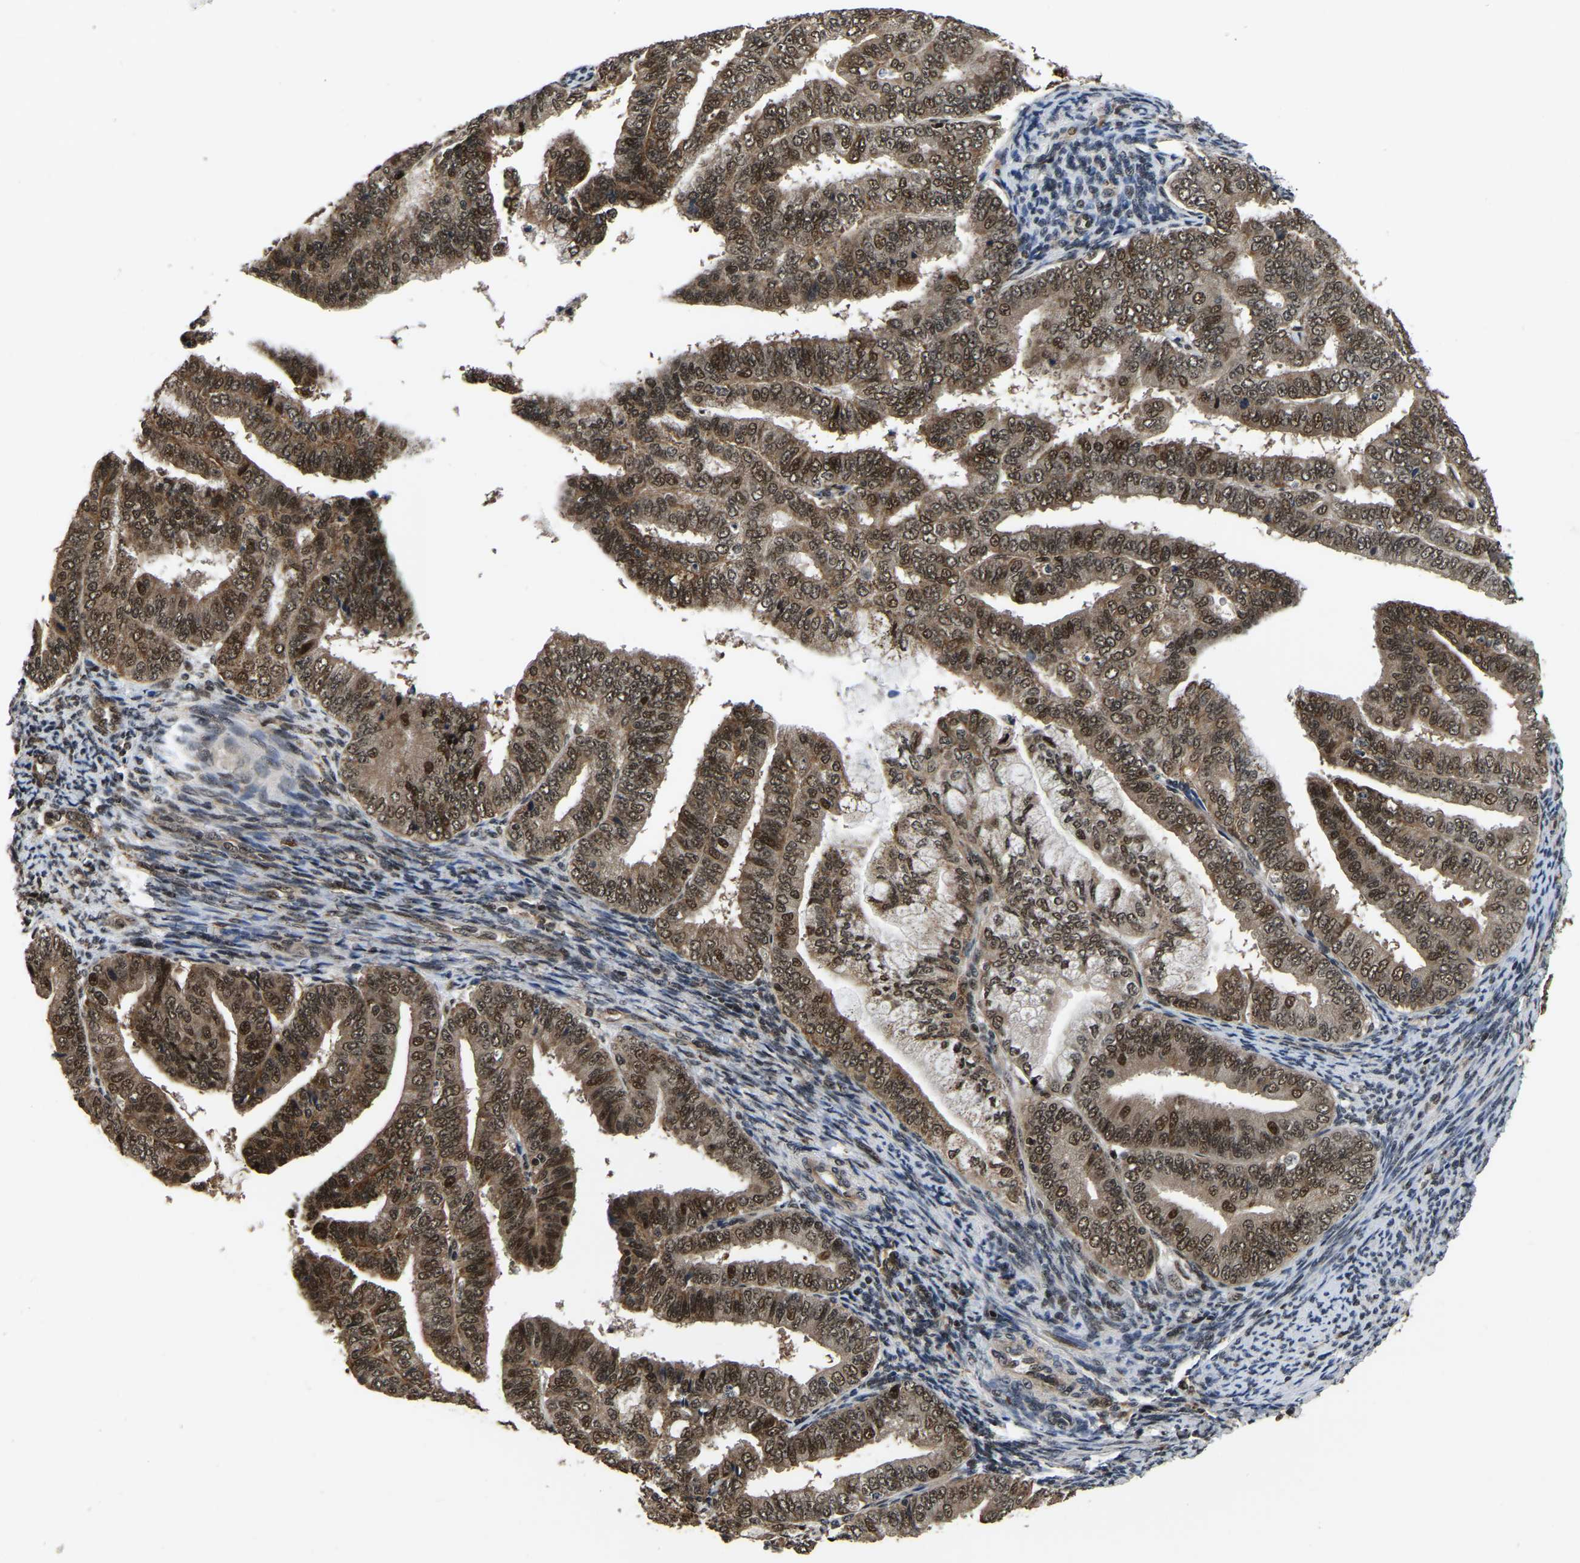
{"staining": {"intensity": "moderate", "quantity": ">75%", "location": "cytoplasmic/membranous,nuclear"}, "tissue": "endometrial cancer", "cell_type": "Tumor cells", "image_type": "cancer", "snomed": [{"axis": "morphology", "description": "Adenocarcinoma, NOS"}, {"axis": "topography", "description": "Endometrium"}], "caption": "DAB immunohistochemical staining of endometrial cancer demonstrates moderate cytoplasmic/membranous and nuclear protein staining in about >75% of tumor cells. (IHC, brightfield microscopy, high magnification).", "gene": "CIAO1", "patient": {"sex": "female", "age": 63}}